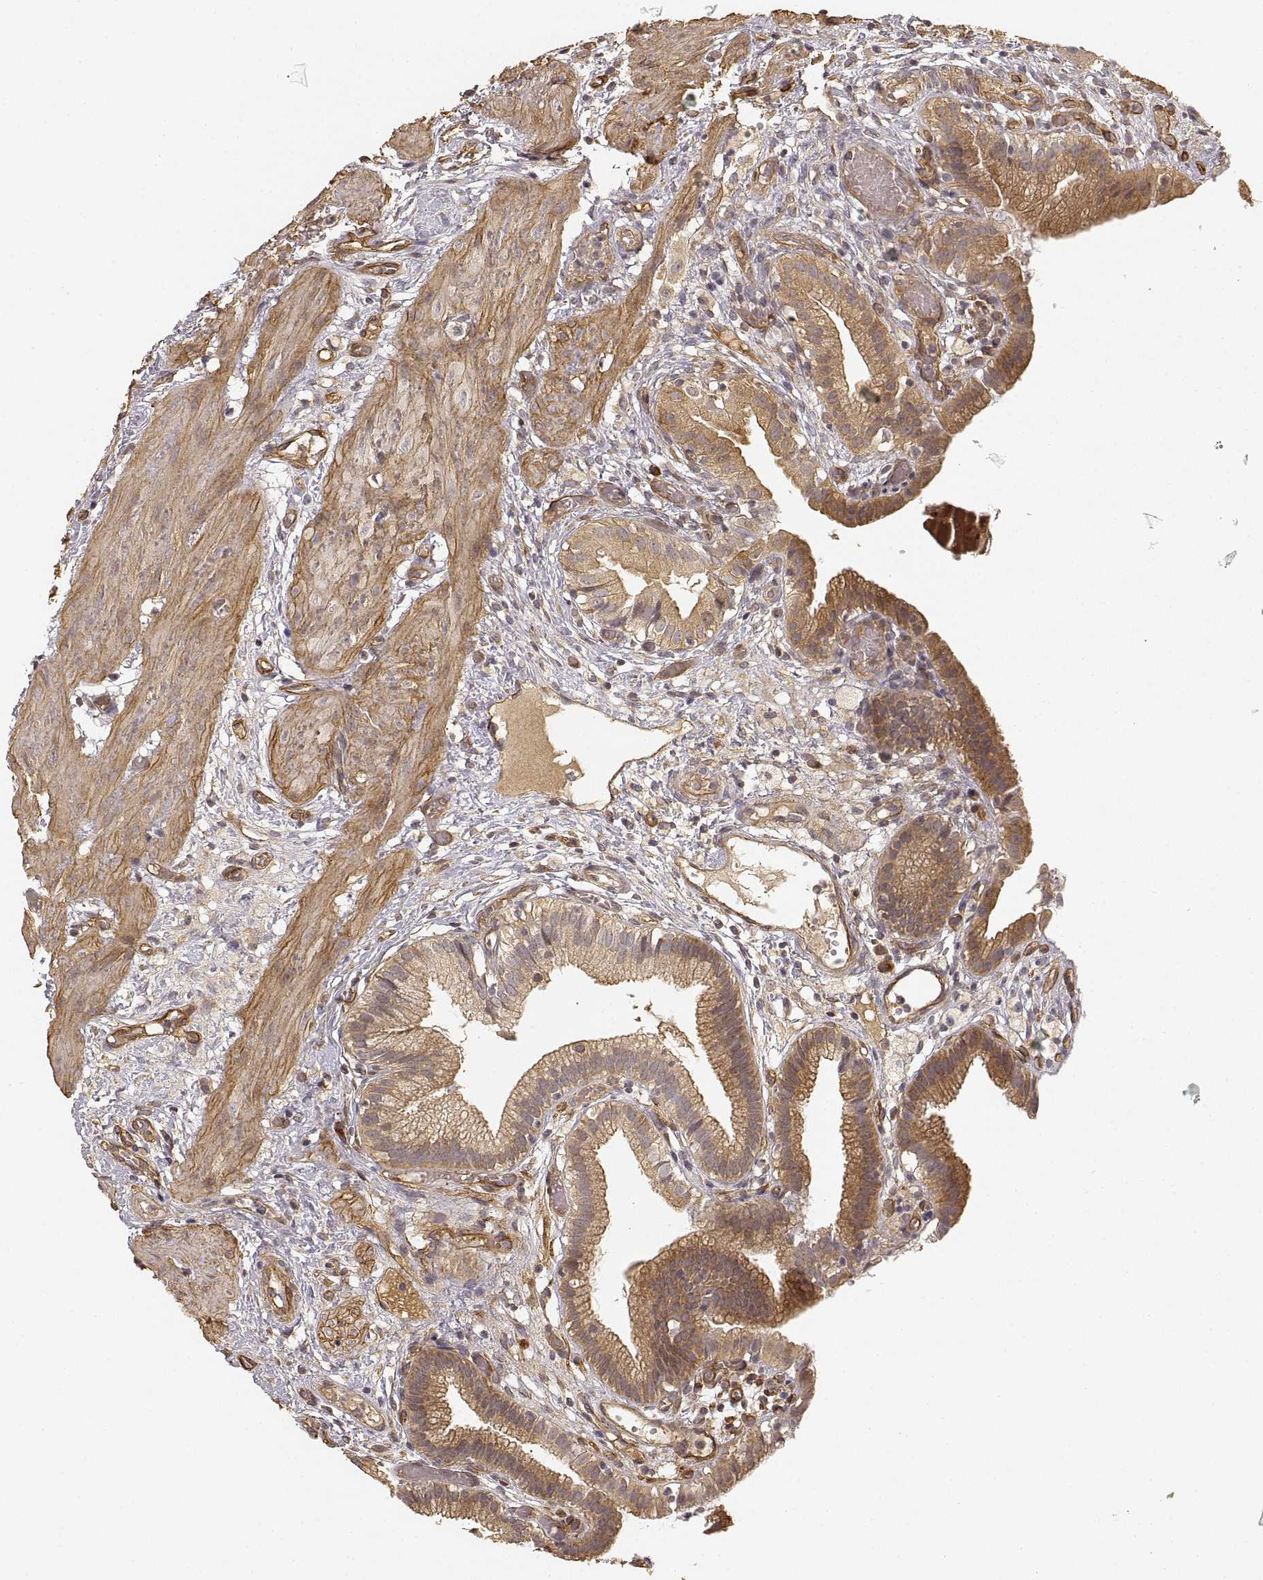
{"staining": {"intensity": "moderate", "quantity": ">75%", "location": "cytoplasmic/membranous"}, "tissue": "gallbladder", "cell_type": "Glandular cells", "image_type": "normal", "snomed": [{"axis": "morphology", "description": "Normal tissue, NOS"}, {"axis": "topography", "description": "Gallbladder"}], "caption": "Approximately >75% of glandular cells in unremarkable gallbladder demonstrate moderate cytoplasmic/membranous protein staining as visualized by brown immunohistochemical staining.", "gene": "LAMA4", "patient": {"sex": "female", "age": 24}}